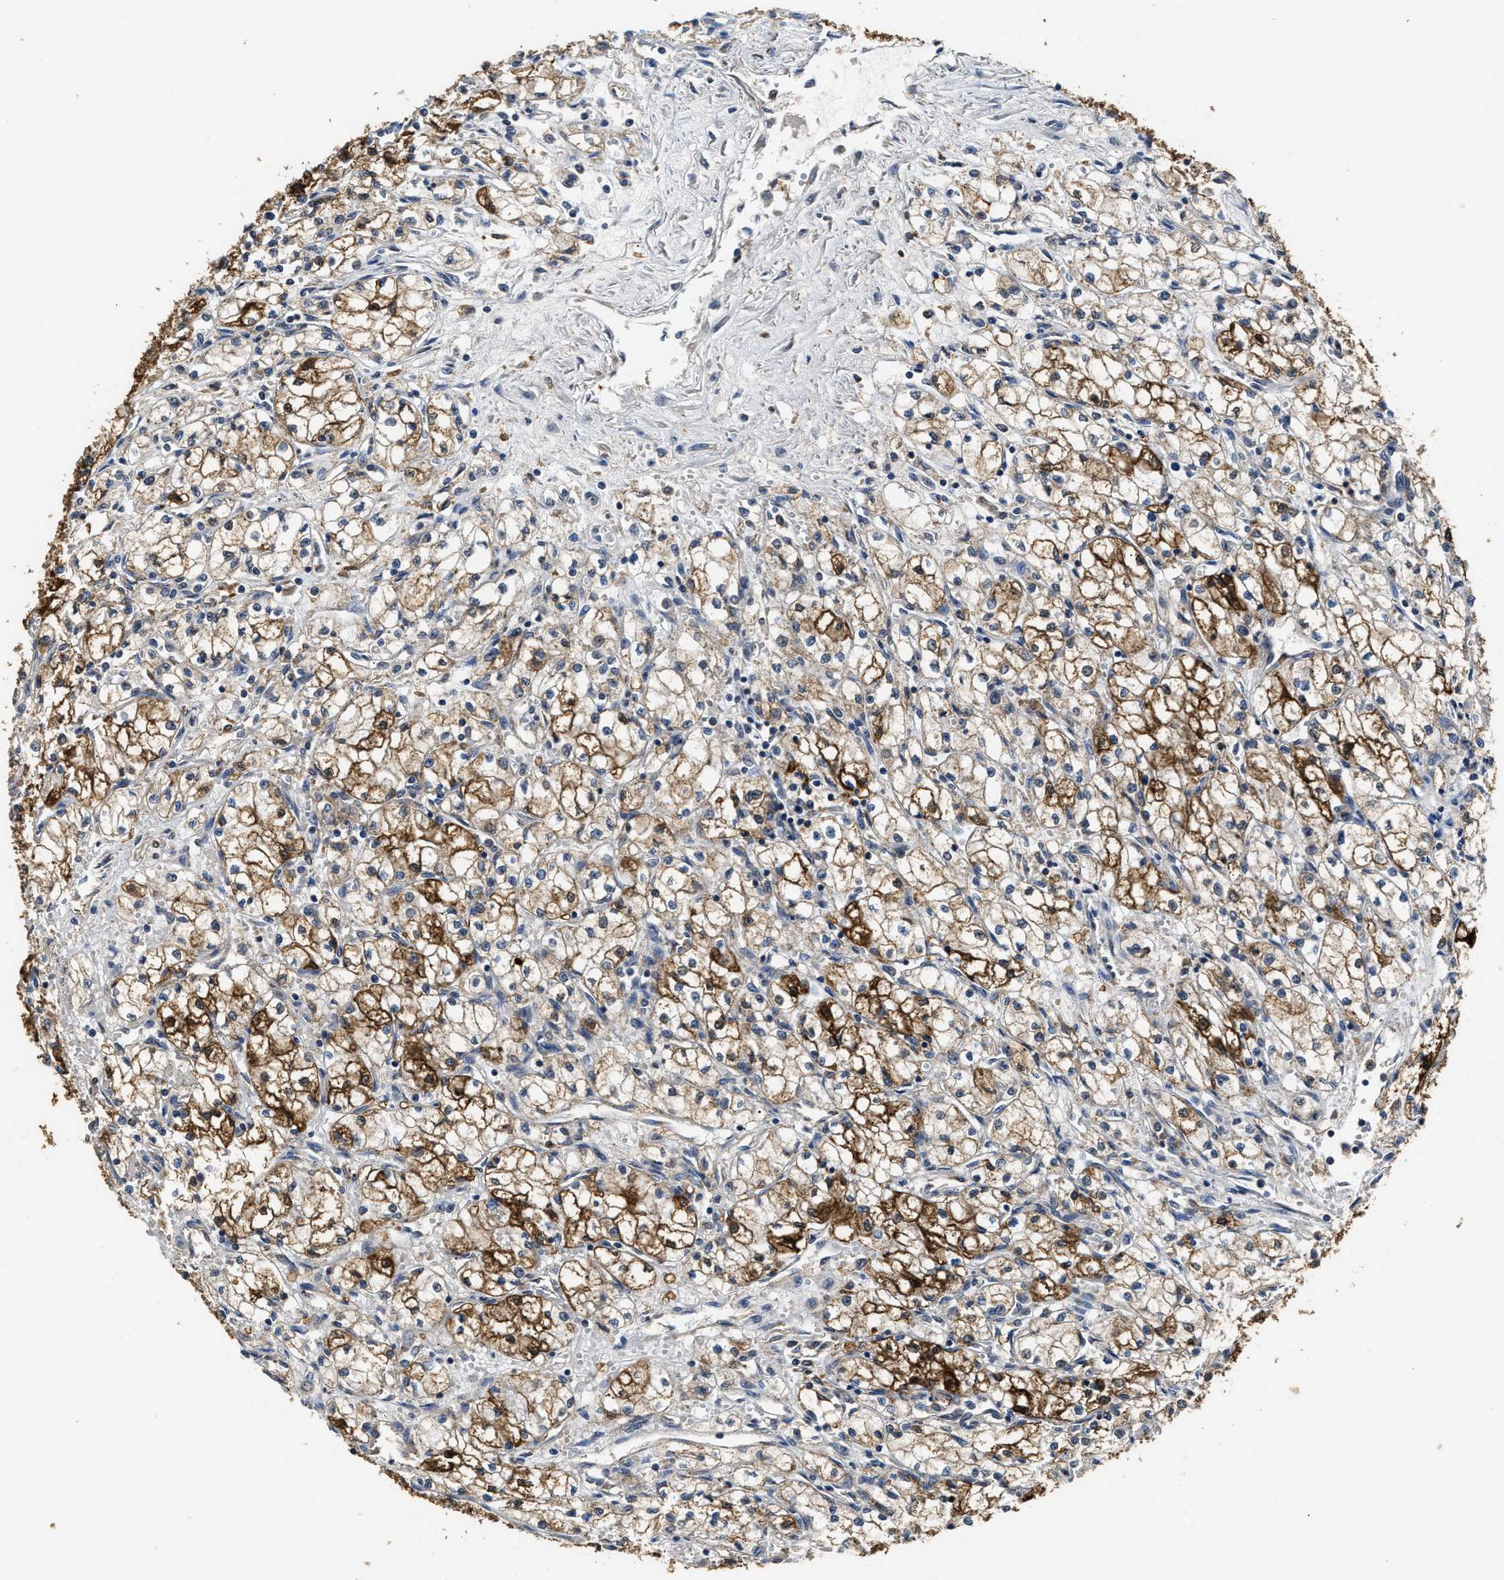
{"staining": {"intensity": "moderate", "quantity": ">75%", "location": "cytoplasmic/membranous"}, "tissue": "renal cancer", "cell_type": "Tumor cells", "image_type": "cancer", "snomed": [{"axis": "morphology", "description": "Normal tissue, NOS"}, {"axis": "morphology", "description": "Adenocarcinoma, NOS"}, {"axis": "topography", "description": "Kidney"}], "caption": "Tumor cells reveal moderate cytoplasmic/membranous expression in about >75% of cells in renal cancer.", "gene": "CTNNA1", "patient": {"sex": "male", "age": 59}}